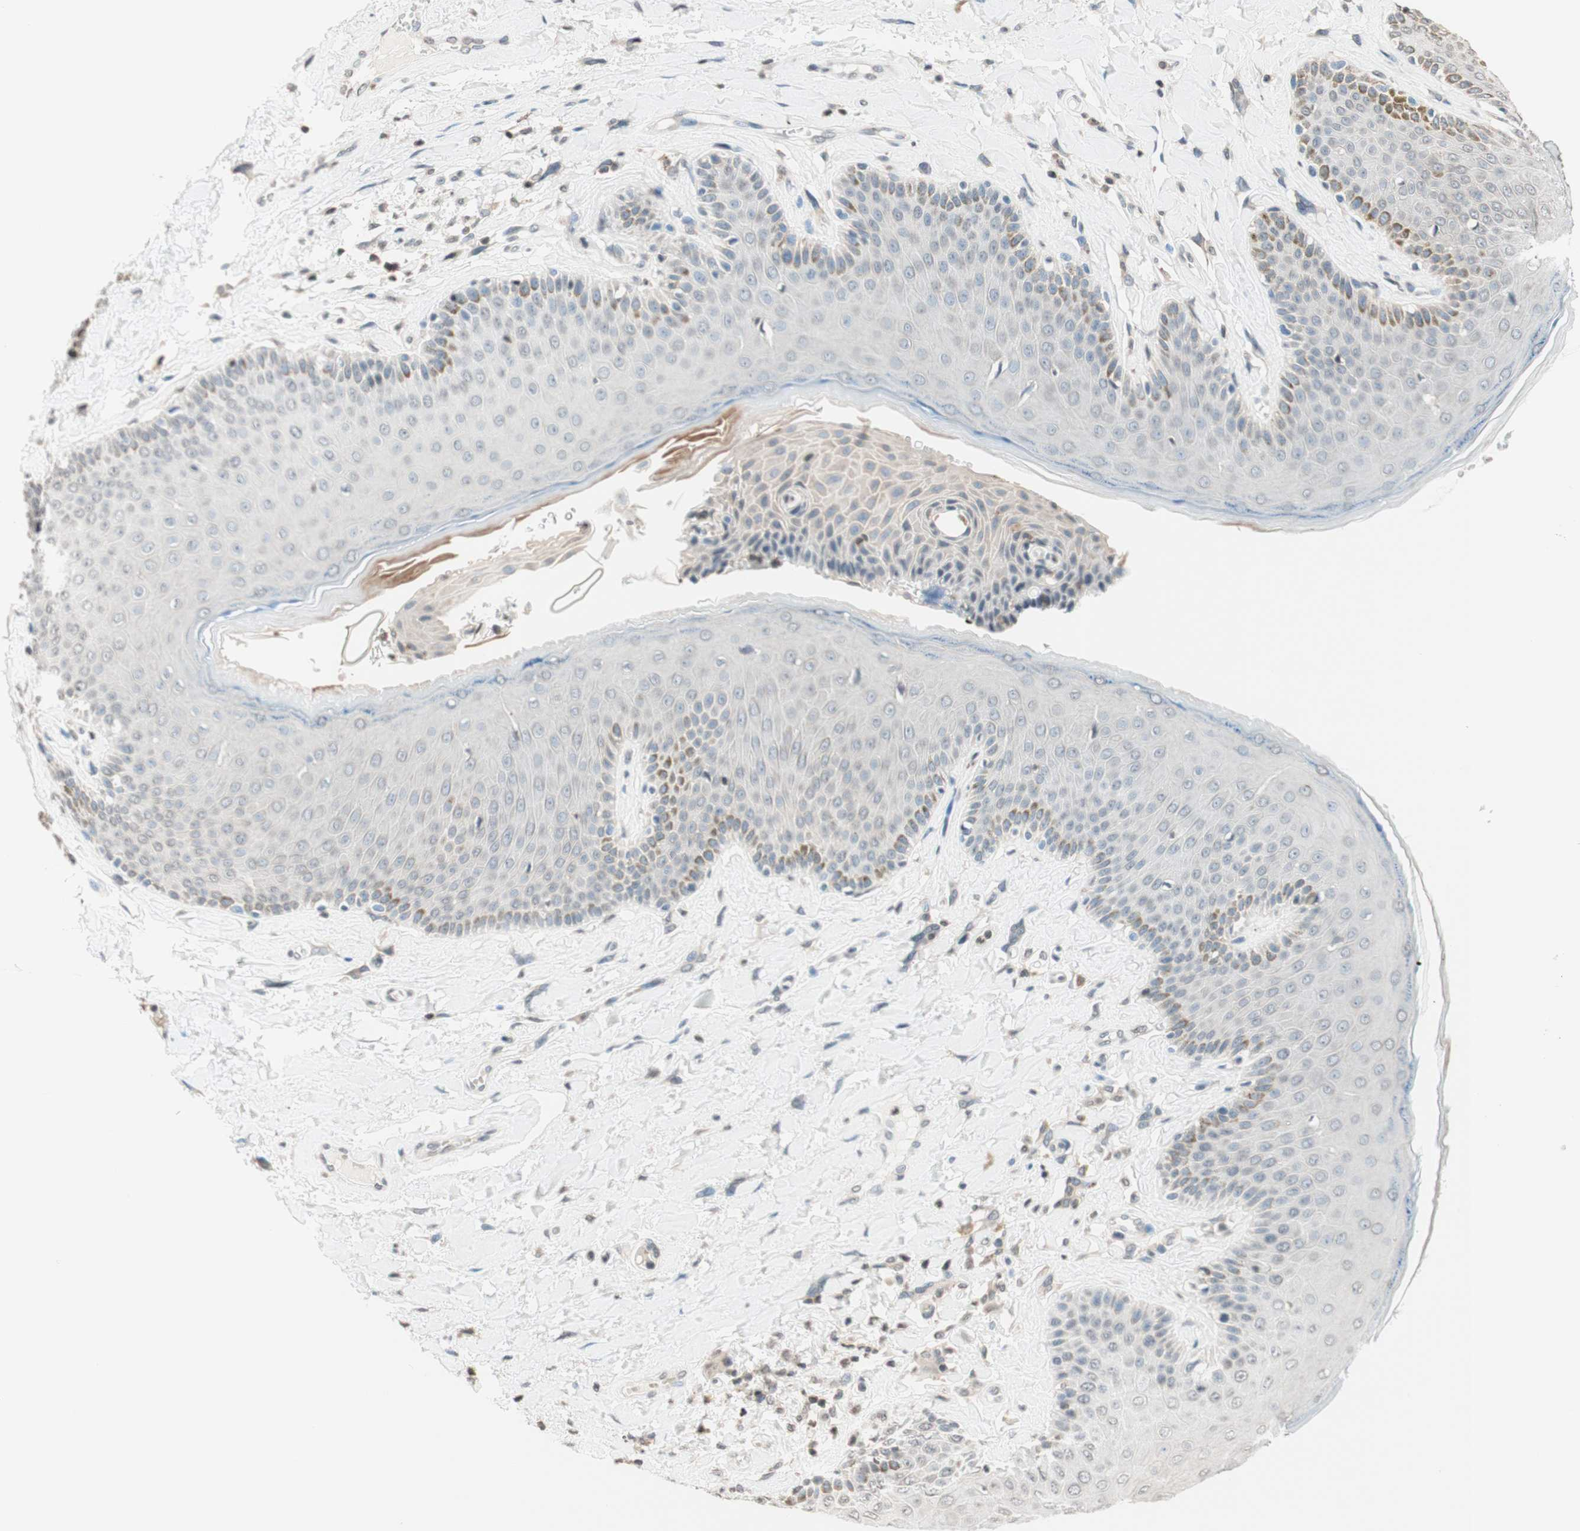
{"staining": {"intensity": "weak", "quantity": ">75%", "location": "cytoplasmic/membranous"}, "tissue": "skin", "cell_type": "Epidermal cells", "image_type": "normal", "snomed": [{"axis": "morphology", "description": "Normal tissue, NOS"}, {"axis": "topography", "description": "Anal"}], "caption": "High-magnification brightfield microscopy of normal skin stained with DAB (brown) and counterstained with hematoxylin (blue). epidermal cells exhibit weak cytoplasmic/membranous staining is appreciated in about>75% of cells.", "gene": "WIPF1", "patient": {"sex": "male", "age": 69}}